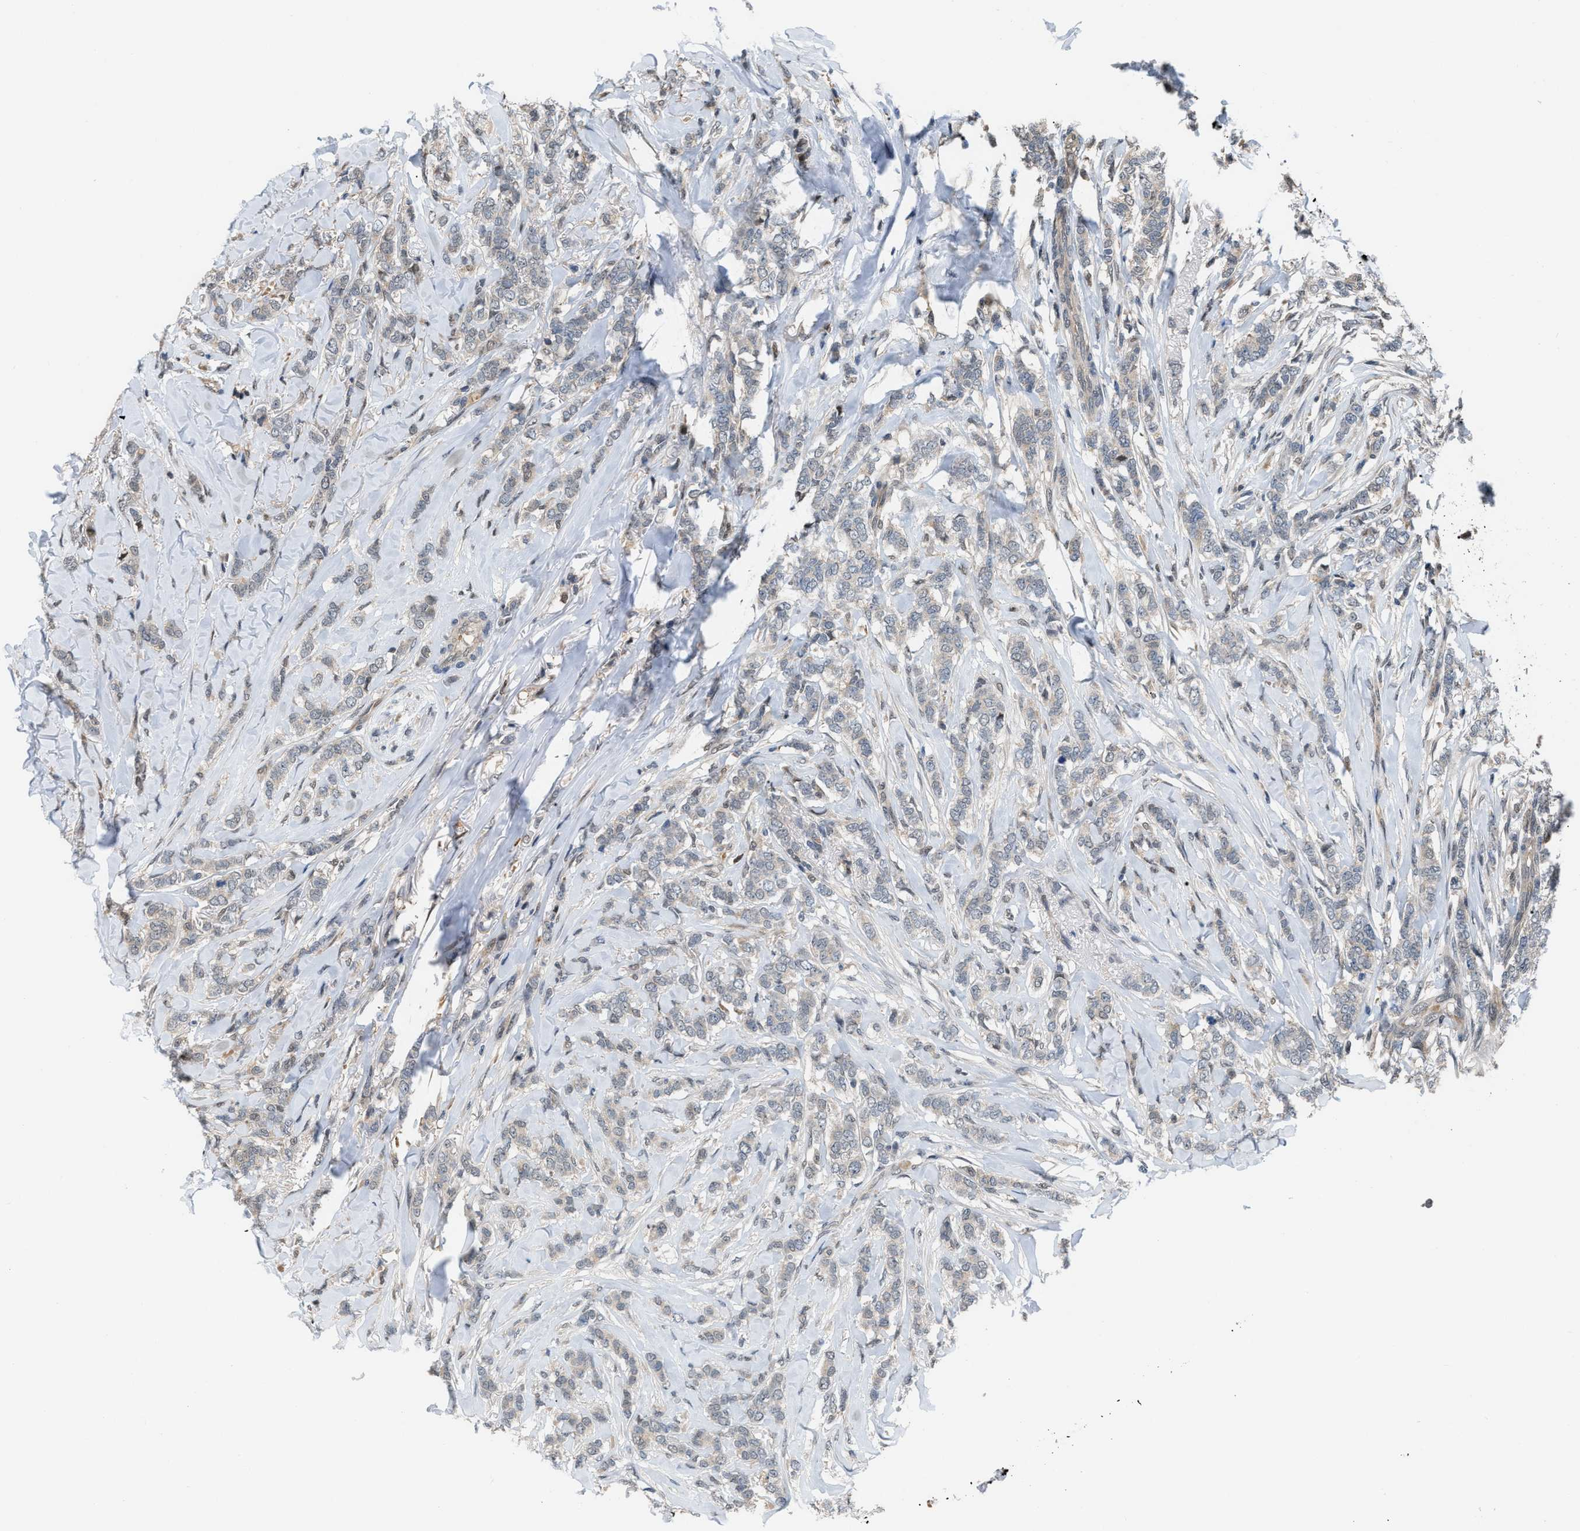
{"staining": {"intensity": "negative", "quantity": "none", "location": "none"}, "tissue": "breast cancer", "cell_type": "Tumor cells", "image_type": "cancer", "snomed": [{"axis": "morphology", "description": "Lobular carcinoma"}, {"axis": "topography", "description": "Skin"}, {"axis": "topography", "description": "Breast"}], "caption": "Immunohistochemical staining of human lobular carcinoma (breast) reveals no significant positivity in tumor cells. (Stains: DAB immunohistochemistry with hematoxylin counter stain, Microscopy: brightfield microscopy at high magnification).", "gene": "RFFL", "patient": {"sex": "female", "age": 46}}